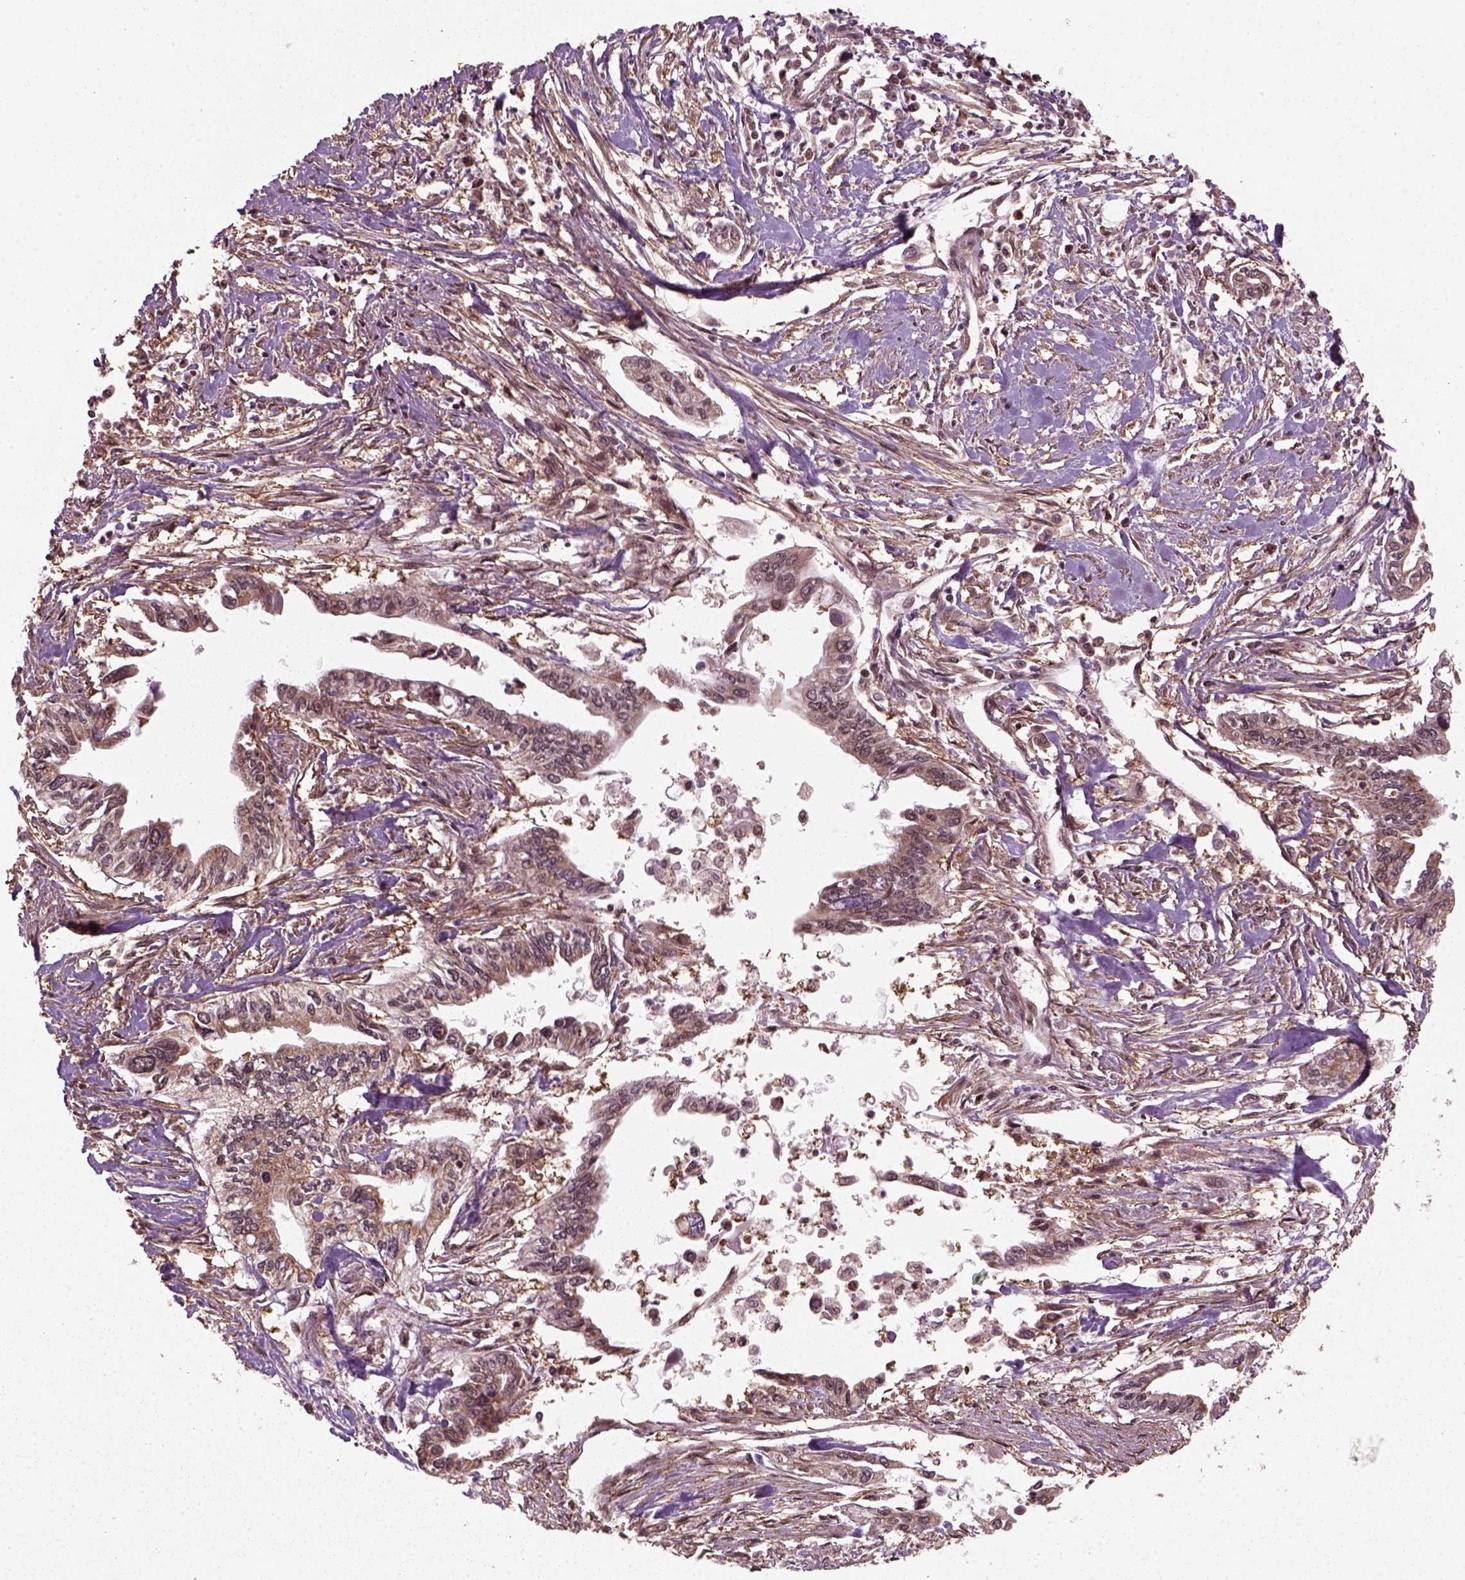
{"staining": {"intensity": "strong", "quantity": ">75%", "location": "cytoplasmic/membranous"}, "tissue": "pancreatic cancer", "cell_type": "Tumor cells", "image_type": "cancer", "snomed": [{"axis": "morphology", "description": "Adenocarcinoma, NOS"}, {"axis": "topography", "description": "Pancreas"}], "caption": "The immunohistochemical stain highlights strong cytoplasmic/membranous positivity in tumor cells of pancreatic cancer (adenocarcinoma) tissue. The staining is performed using DAB brown chromogen to label protein expression. The nuclei are counter-stained blue using hematoxylin.", "gene": "NUDT9", "patient": {"sex": "male", "age": 60}}